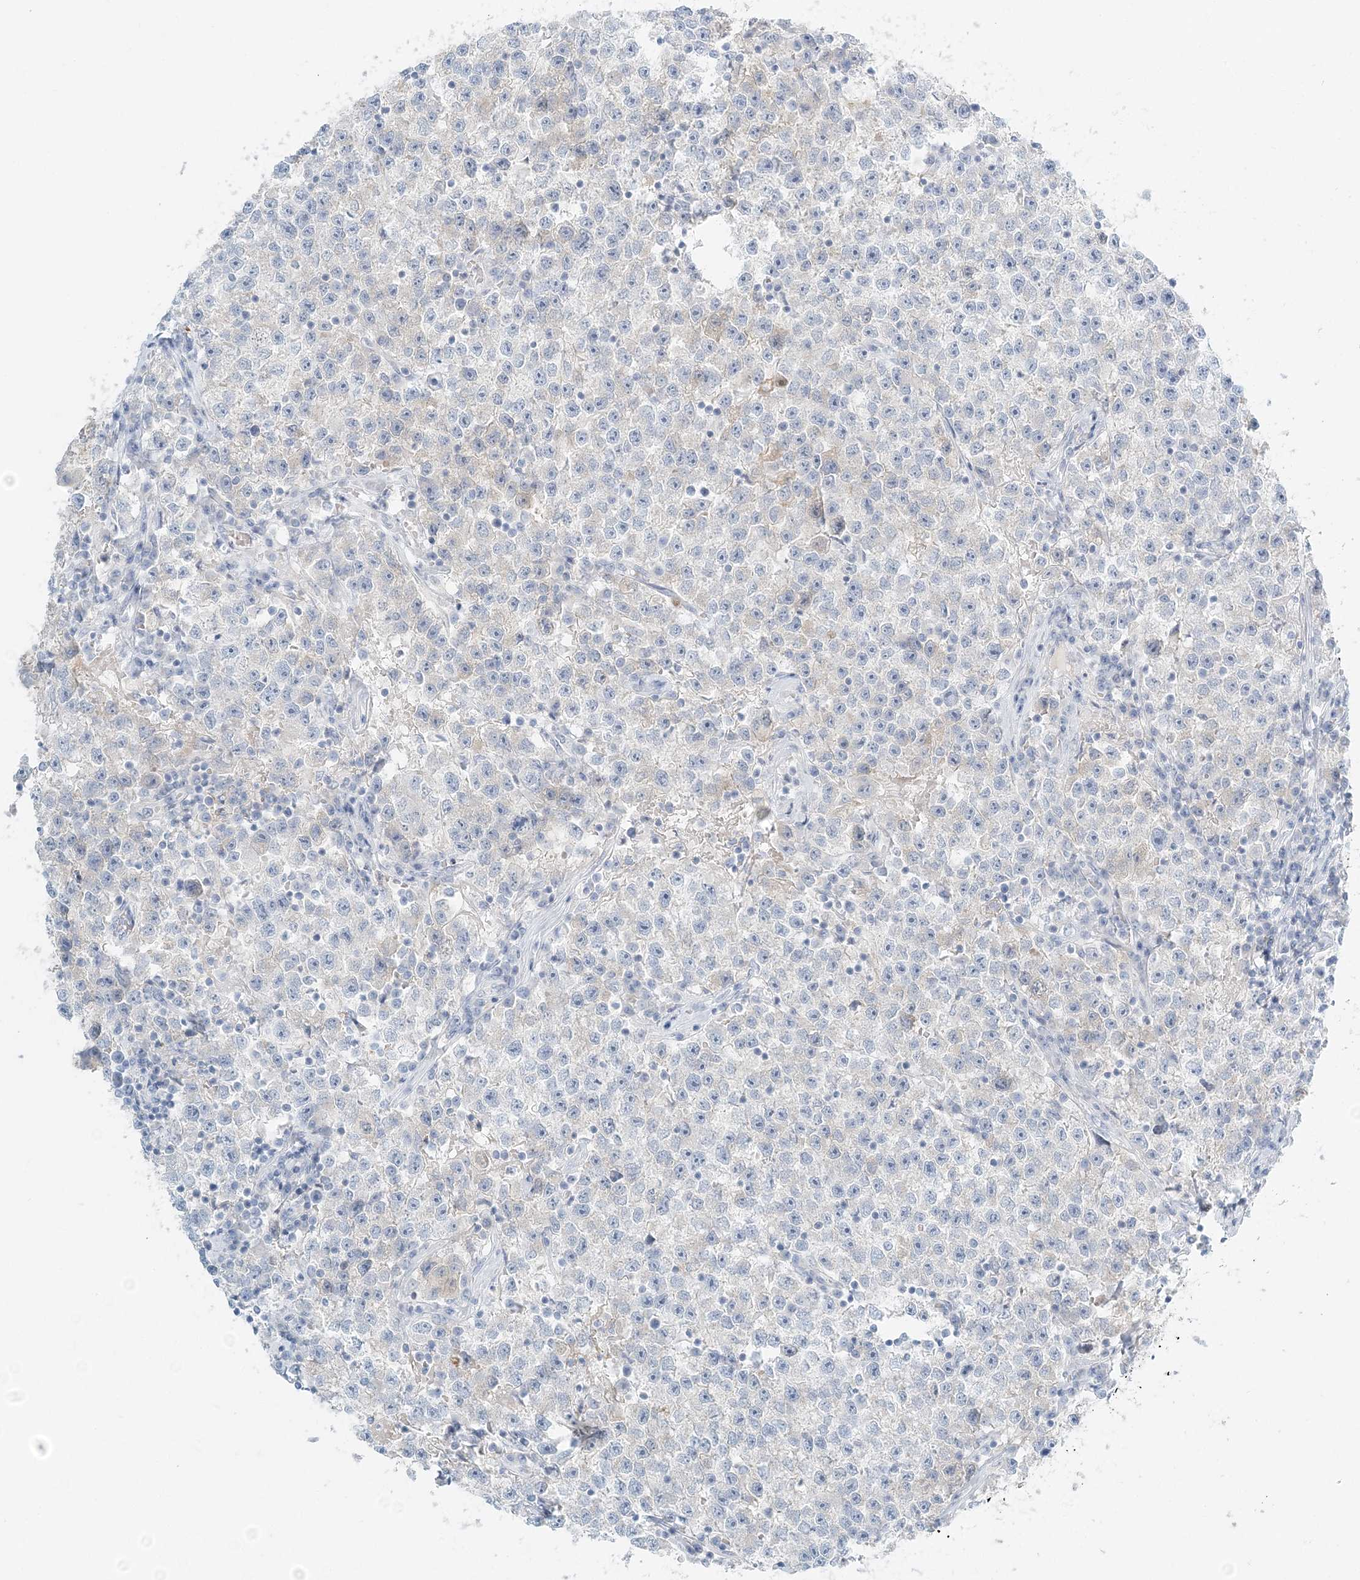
{"staining": {"intensity": "negative", "quantity": "none", "location": "none"}, "tissue": "testis cancer", "cell_type": "Tumor cells", "image_type": "cancer", "snomed": [{"axis": "morphology", "description": "Seminoma, NOS"}, {"axis": "topography", "description": "Testis"}], "caption": "Testis cancer (seminoma) stained for a protein using immunohistochemistry (IHC) demonstrates no positivity tumor cells.", "gene": "NAA11", "patient": {"sex": "male", "age": 22}}